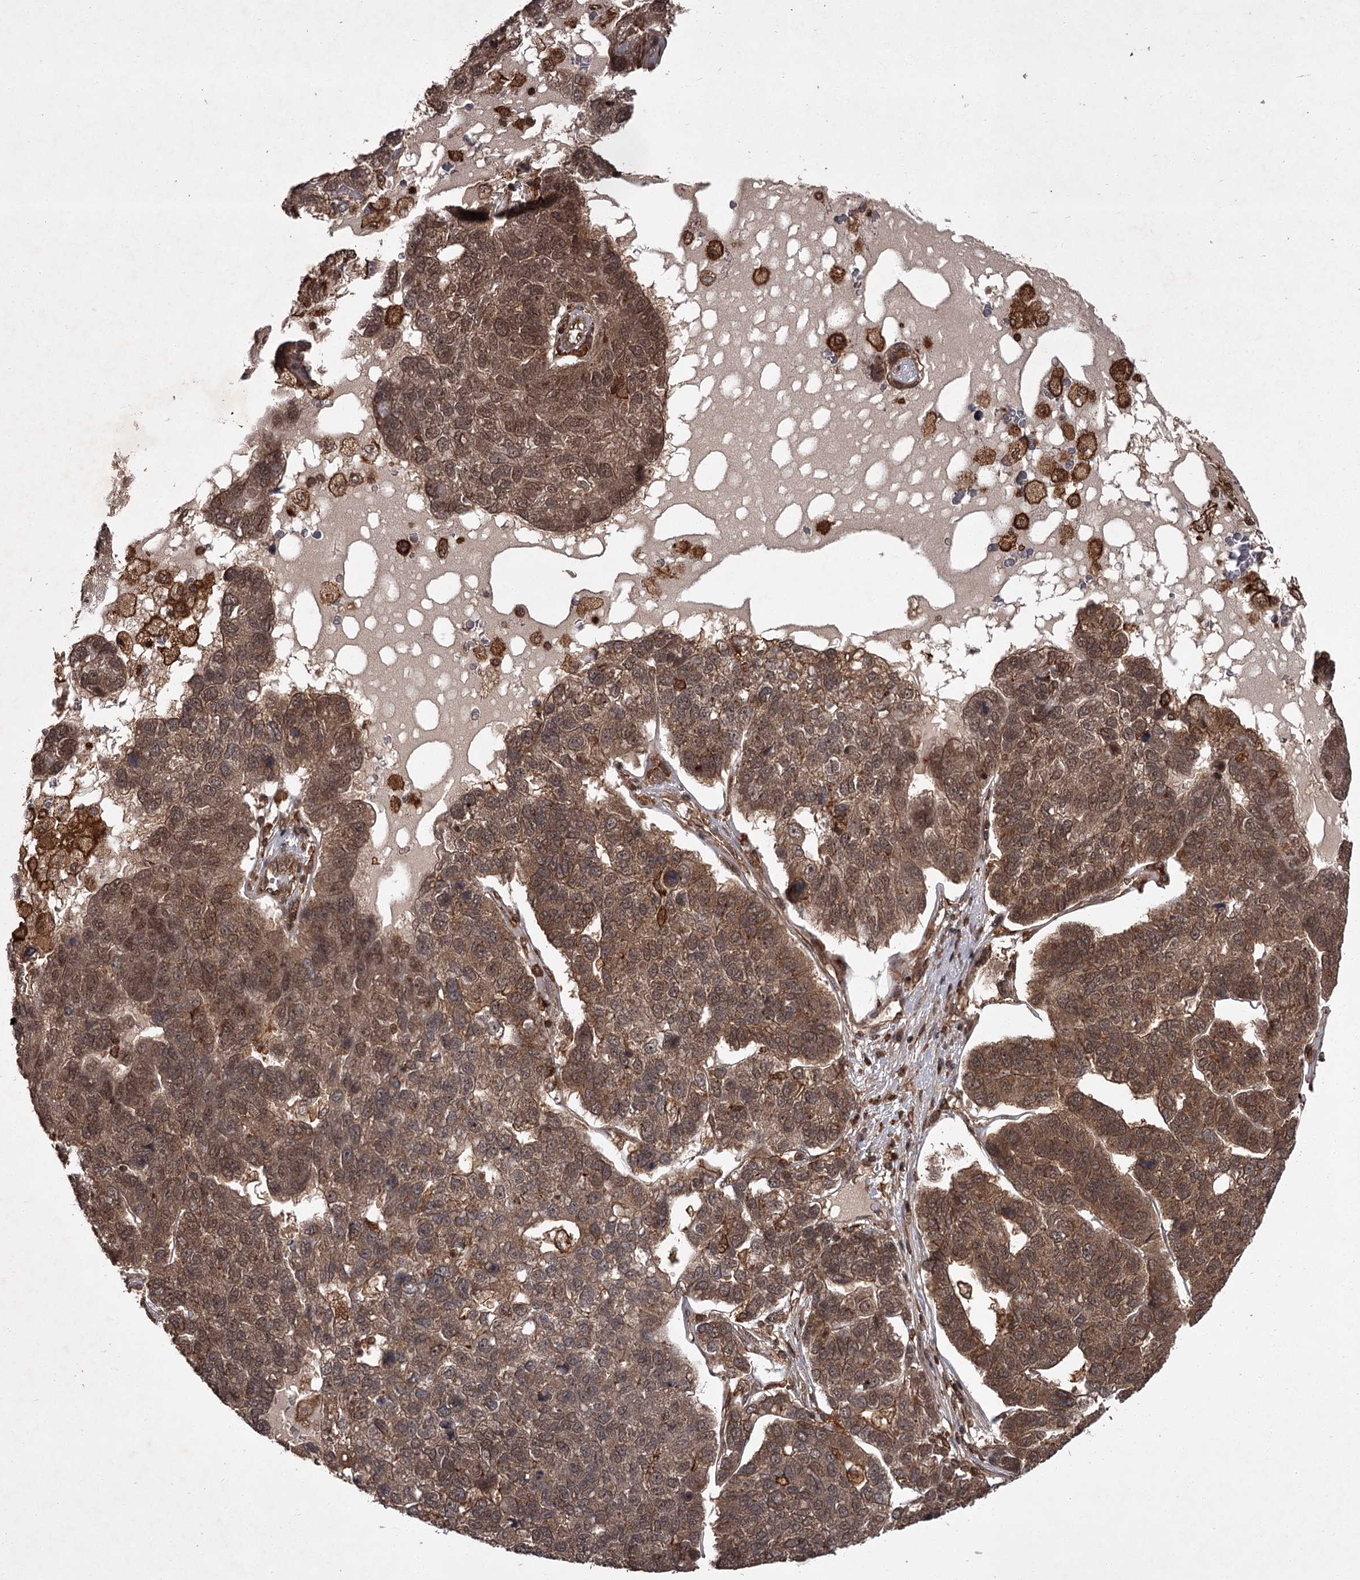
{"staining": {"intensity": "moderate", "quantity": ">75%", "location": "cytoplasmic/membranous,nuclear"}, "tissue": "pancreatic cancer", "cell_type": "Tumor cells", "image_type": "cancer", "snomed": [{"axis": "morphology", "description": "Adenocarcinoma, NOS"}, {"axis": "topography", "description": "Pancreas"}], "caption": "The micrograph reveals a brown stain indicating the presence of a protein in the cytoplasmic/membranous and nuclear of tumor cells in pancreatic cancer. (IHC, brightfield microscopy, high magnification).", "gene": "TBC1D23", "patient": {"sex": "female", "age": 61}}